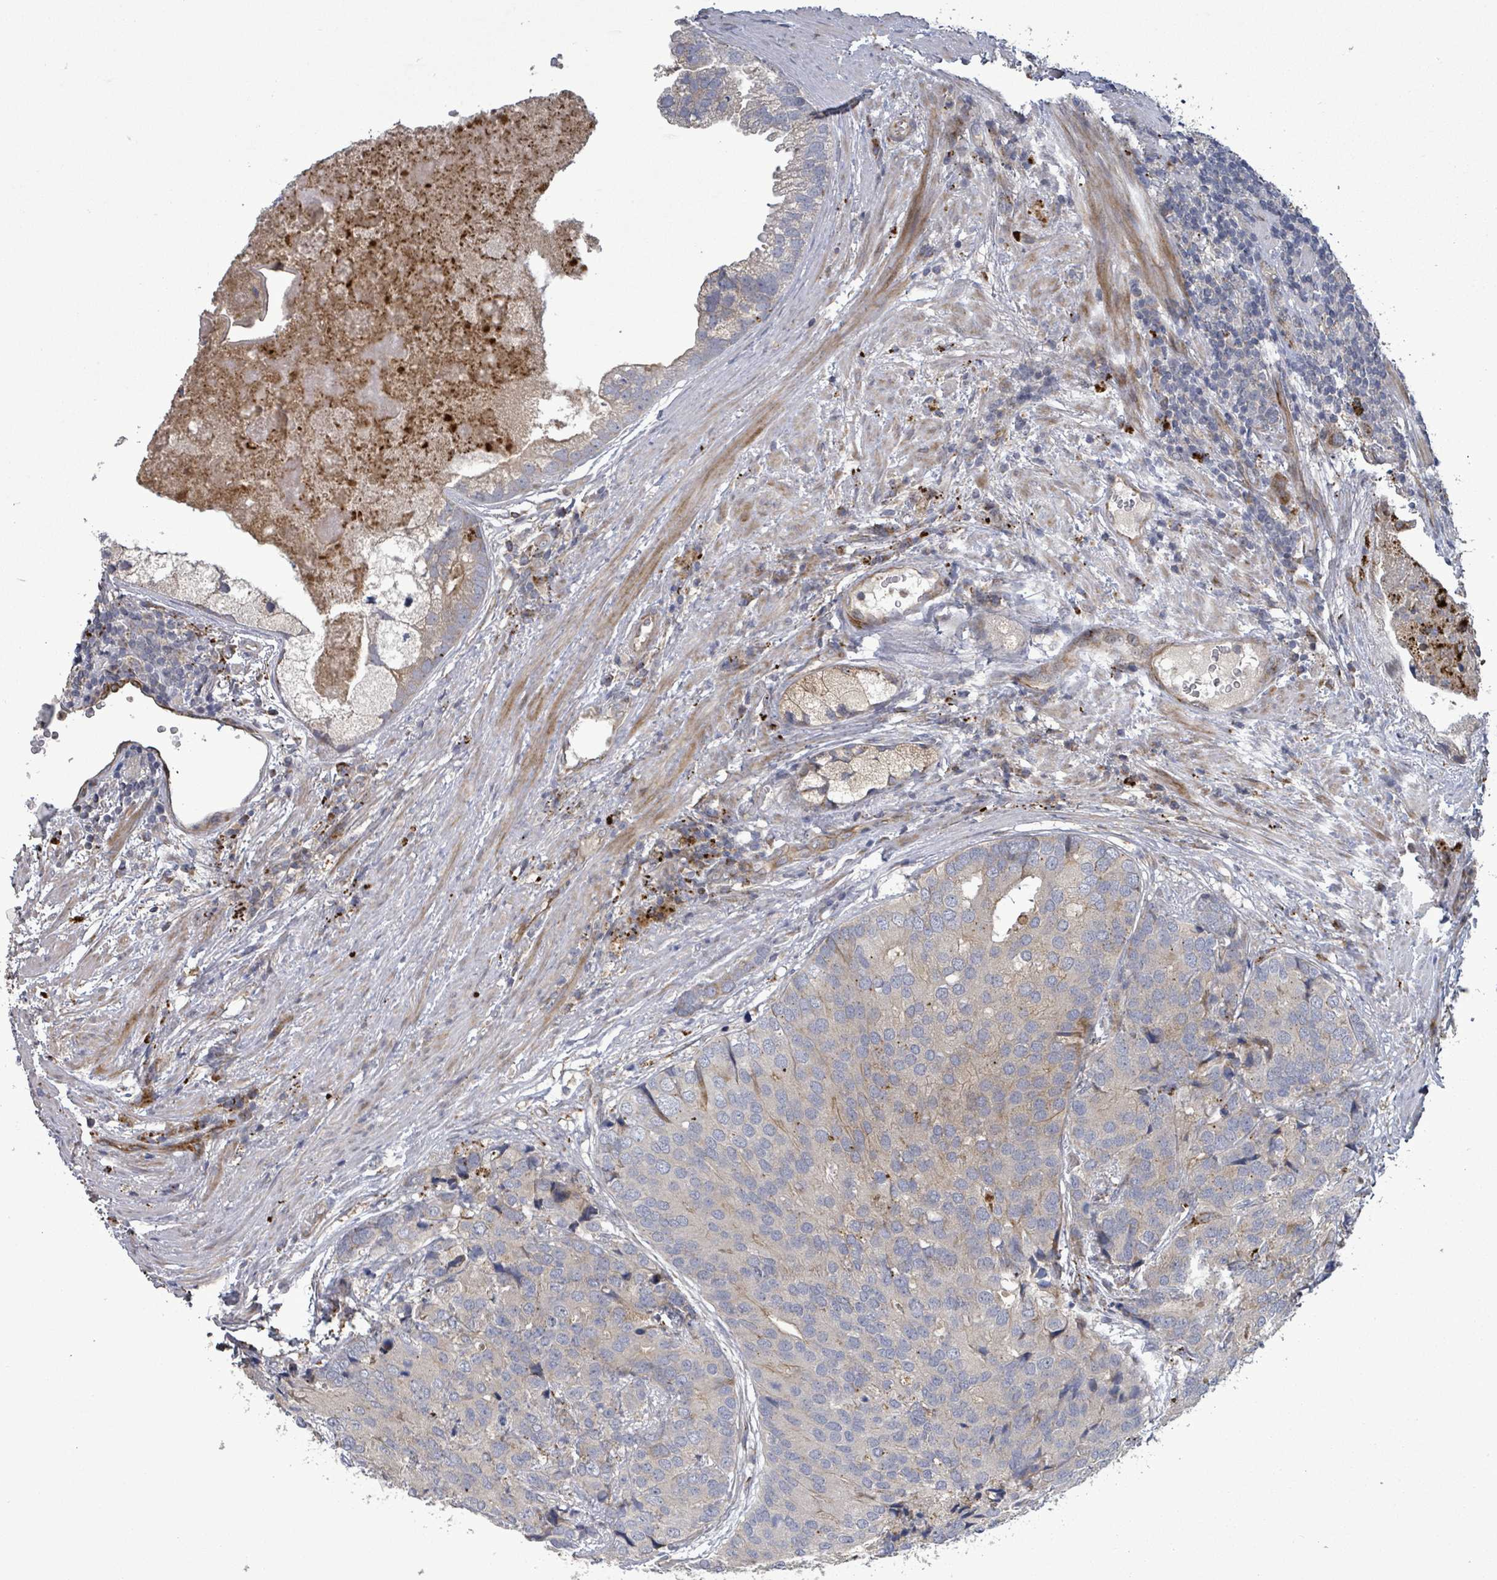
{"staining": {"intensity": "weak", "quantity": "<25%", "location": "cytoplasmic/membranous"}, "tissue": "prostate cancer", "cell_type": "Tumor cells", "image_type": "cancer", "snomed": [{"axis": "morphology", "description": "Adenocarcinoma, High grade"}, {"axis": "topography", "description": "Prostate"}], "caption": "High-grade adenocarcinoma (prostate) was stained to show a protein in brown. There is no significant staining in tumor cells.", "gene": "DIPK2A", "patient": {"sex": "male", "age": 62}}